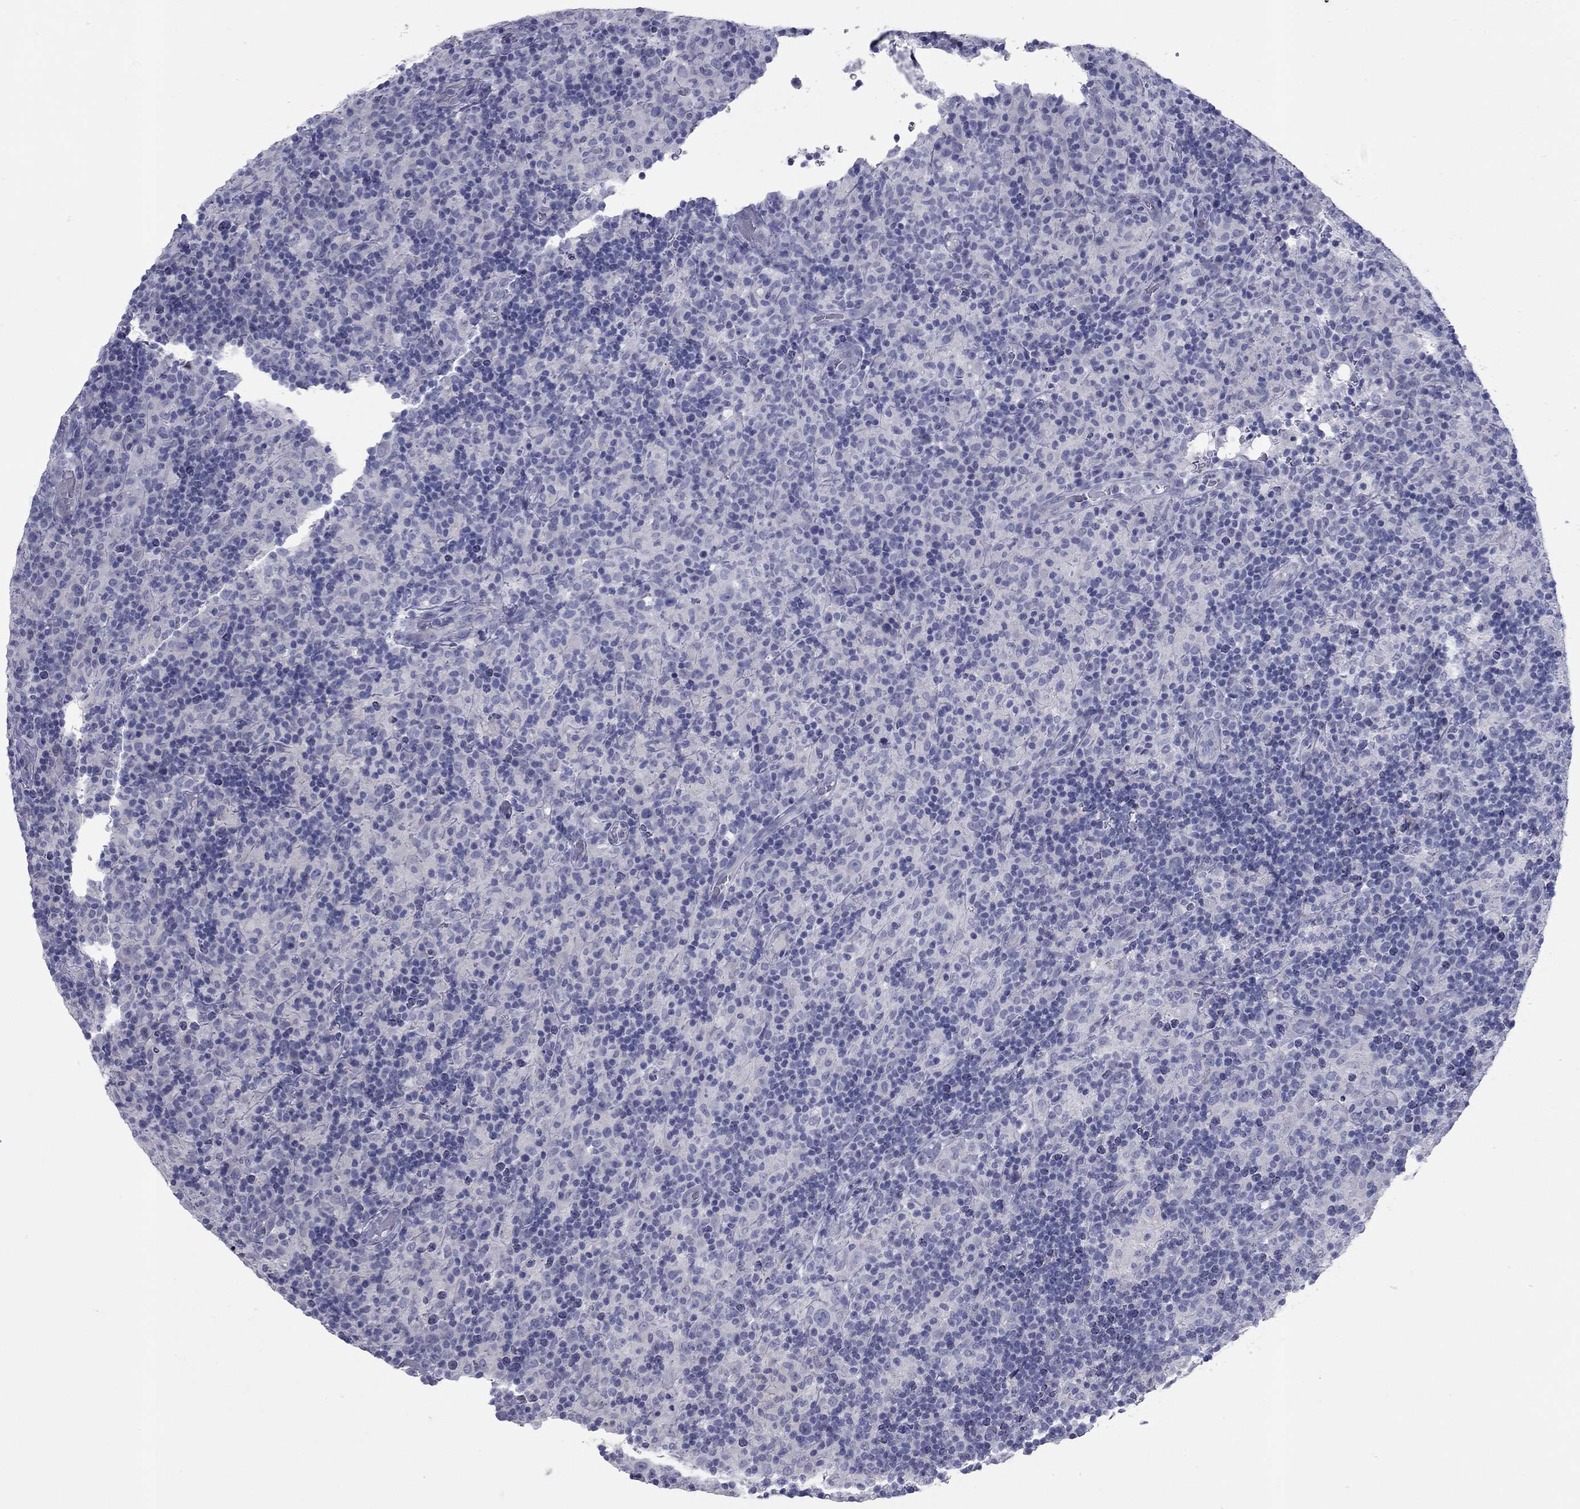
{"staining": {"intensity": "negative", "quantity": "none", "location": "none"}, "tissue": "lymphoma", "cell_type": "Tumor cells", "image_type": "cancer", "snomed": [{"axis": "morphology", "description": "Hodgkin's disease, NOS"}, {"axis": "topography", "description": "Lymph node"}], "caption": "Immunohistochemistry (IHC) of human lymphoma displays no expression in tumor cells.", "gene": "KIRREL2", "patient": {"sex": "male", "age": 70}}